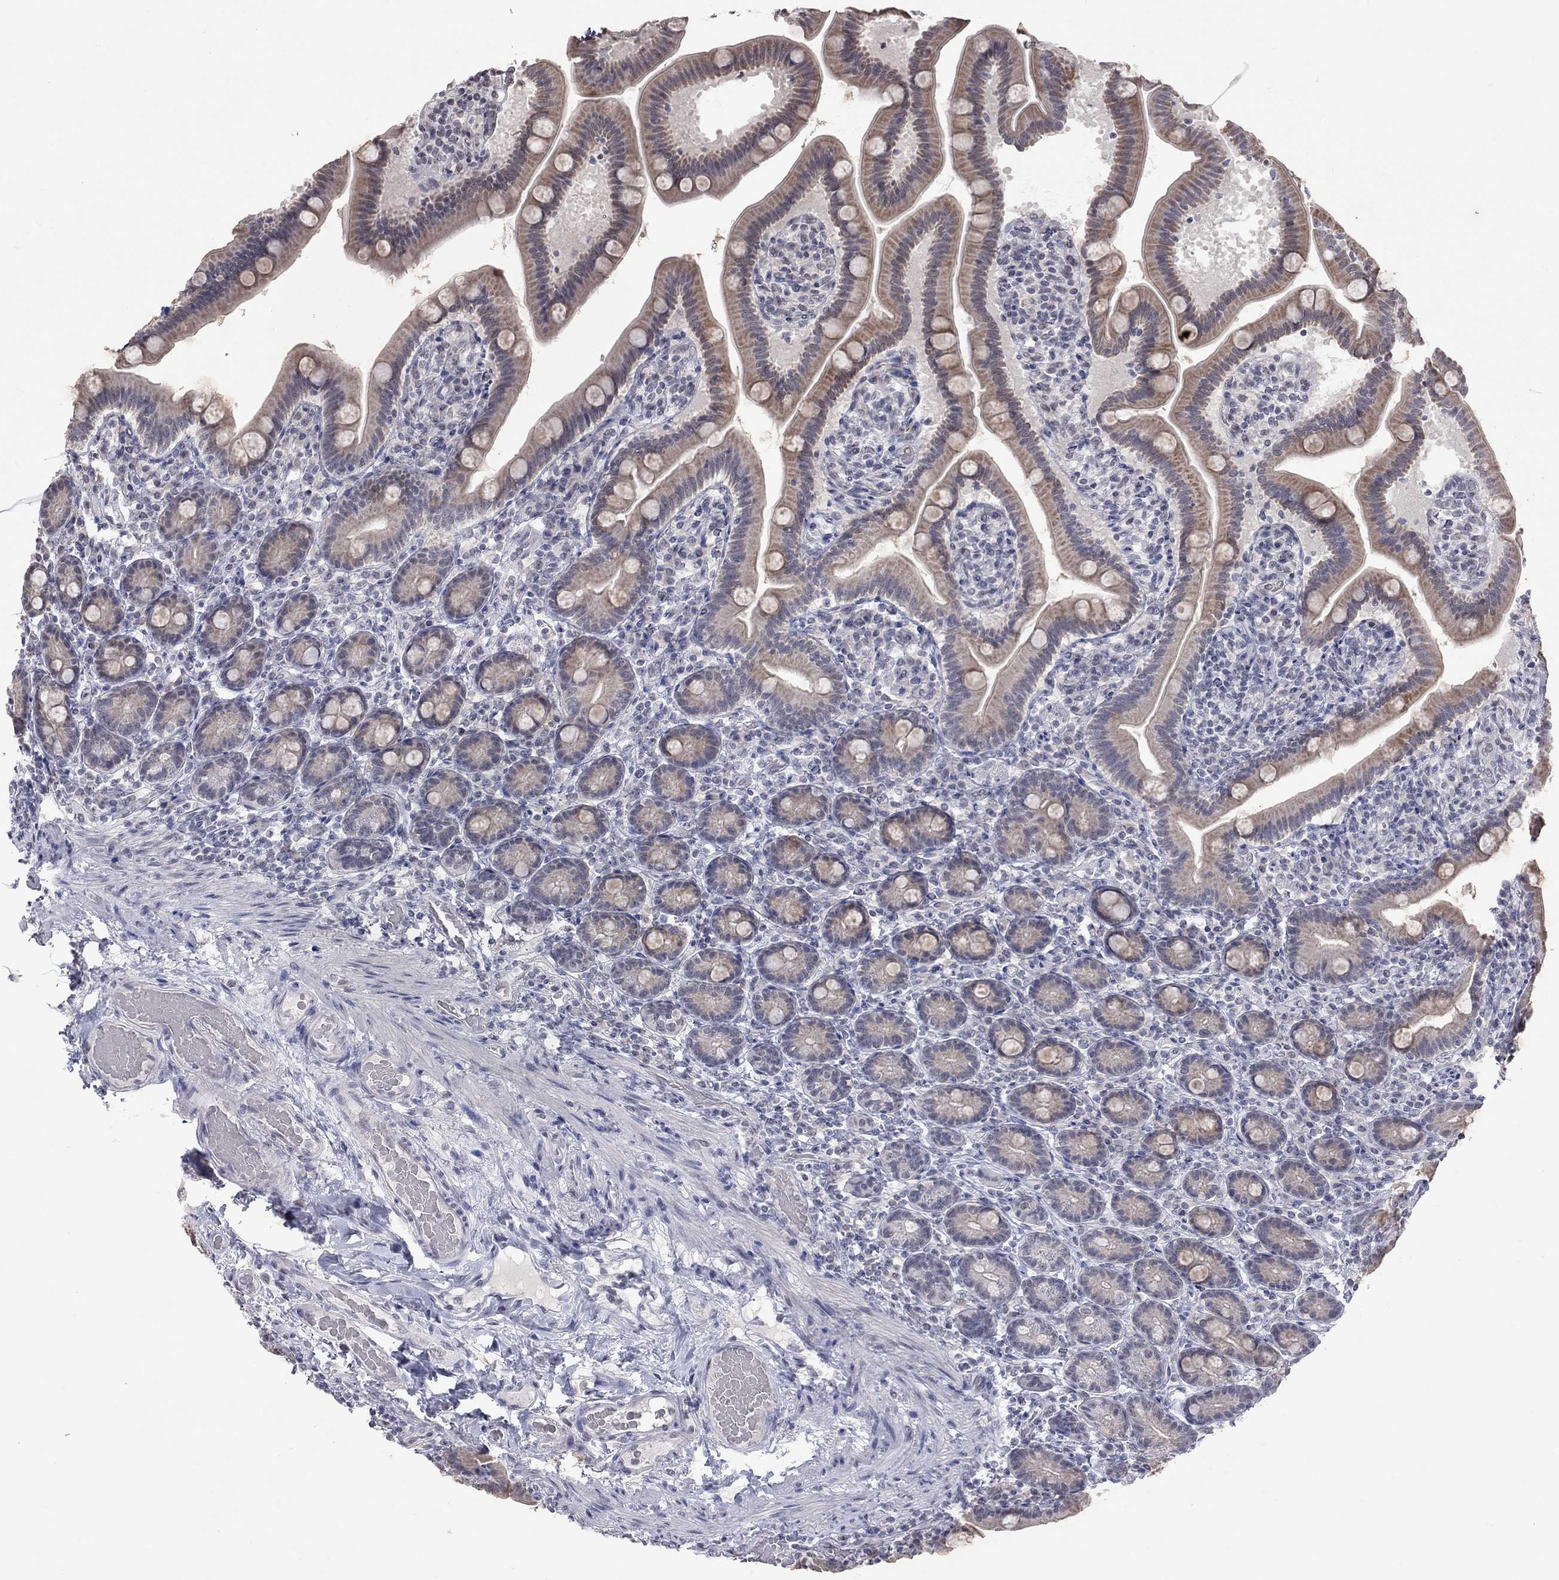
{"staining": {"intensity": "weak", "quantity": "25%-75%", "location": "cytoplasmic/membranous"}, "tissue": "small intestine", "cell_type": "Glandular cells", "image_type": "normal", "snomed": [{"axis": "morphology", "description": "Normal tissue, NOS"}, {"axis": "topography", "description": "Small intestine"}], "caption": "Immunohistochemical staining of unremarkable human small intestine shows 25%-75% levels of weak cytoplasmic/membranous protein staining in approximately 25%-75% of glandular cells. The staining was performed using DAB (3,3'-diaminobenzidine) to visualize the protein expression in brown, while the nuclei were stained in blue with hematoxylin (Magnification: 20x).", "gene": "TMEM143", "patient": {"sex": "male", "age": 66}}